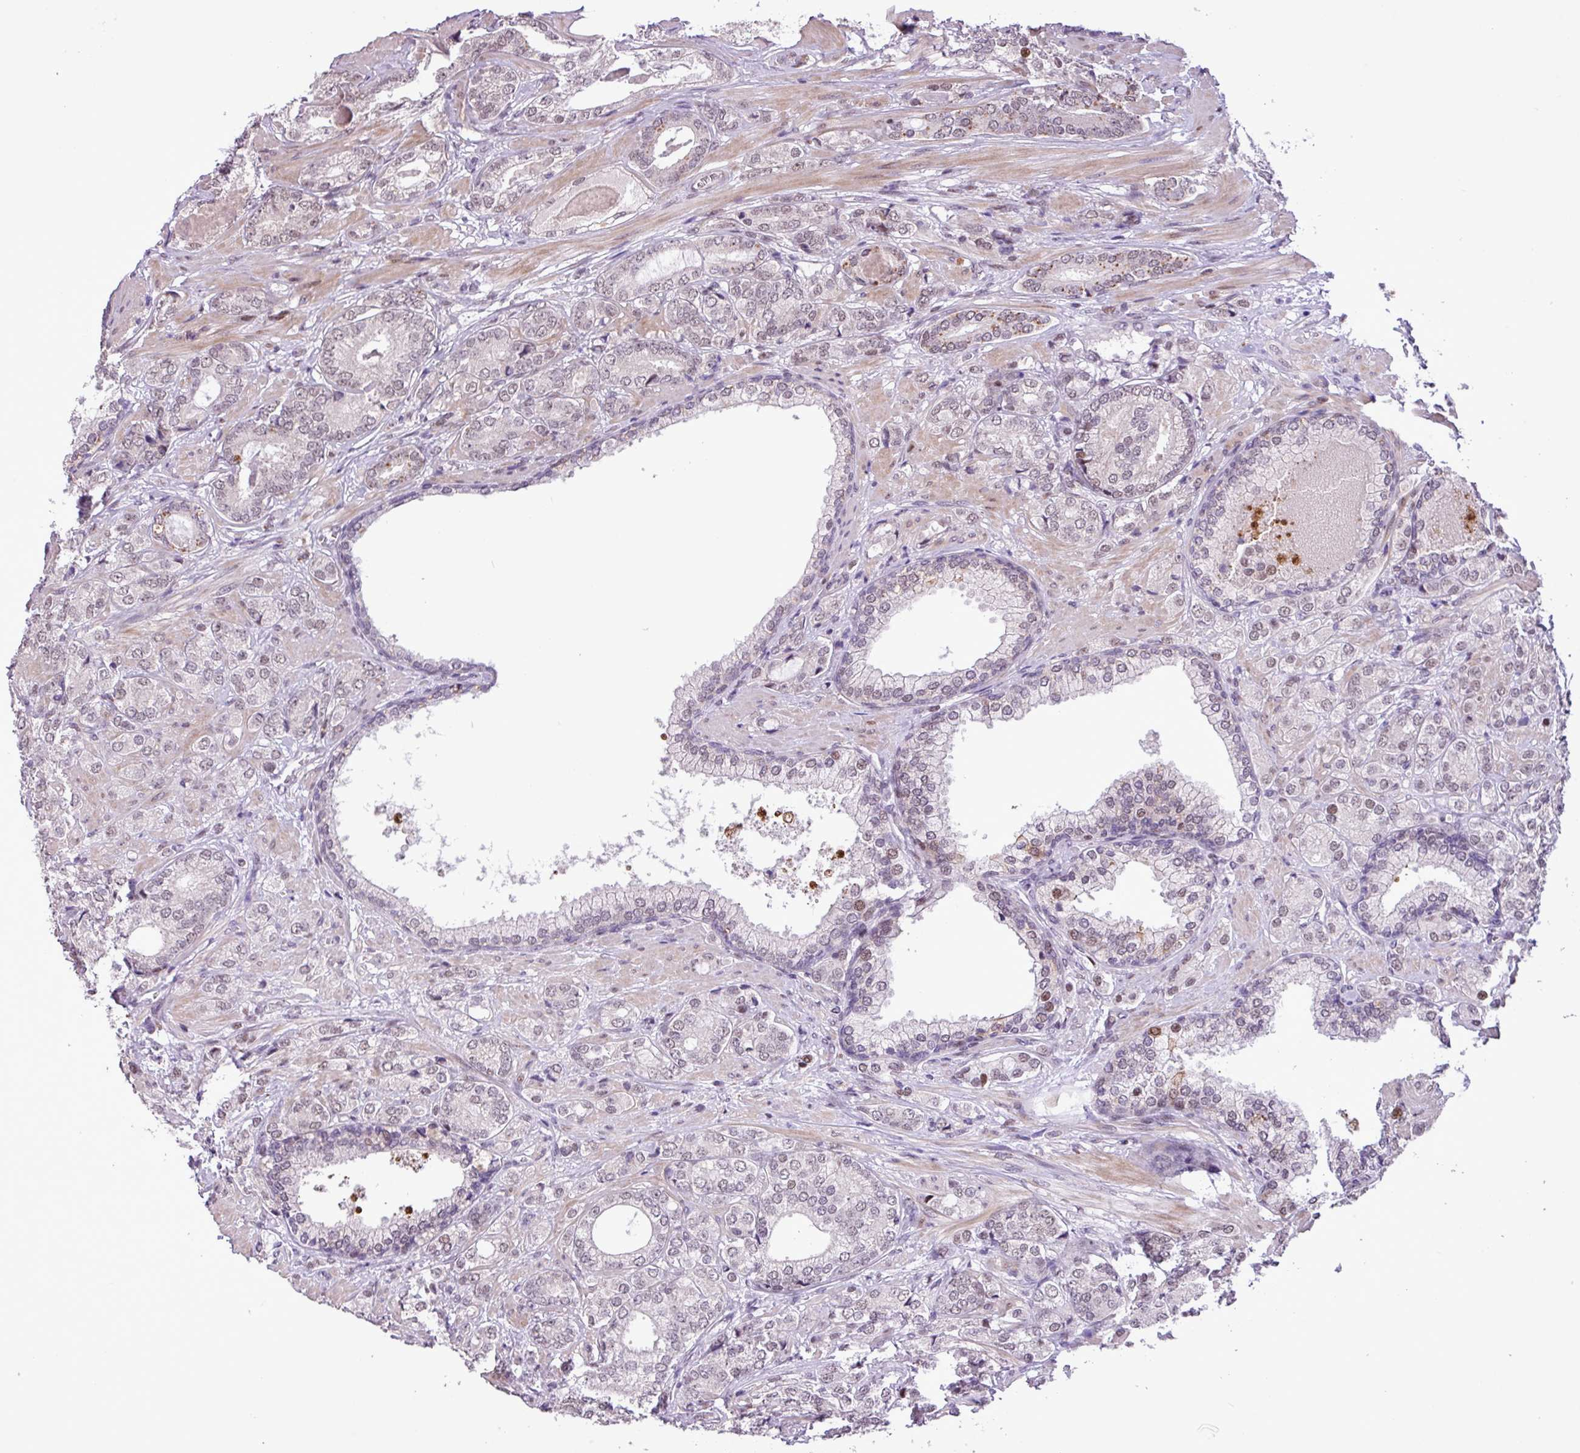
{"staining": {"intensity": "weak", "quantity": "<25%", "location": "nuclear"}, "tissue": "prostate cancer", "cell_type": "Tumor cells", "image_type": "cancer", "snomed": [{"axis": "morphology", "description": "Adenocarcinoma, High grade"}, {"axis": "topography", "description": "Prostate"}], "caption": "Tumor cells show no significant staining in prostate cancer (adenocarcinoma (high-grade)). (DAB immunohistochemistry with hematoxylin counter stain).", "gene": "ZNF354A", "patient": {"sex": "male", "age": 60}}